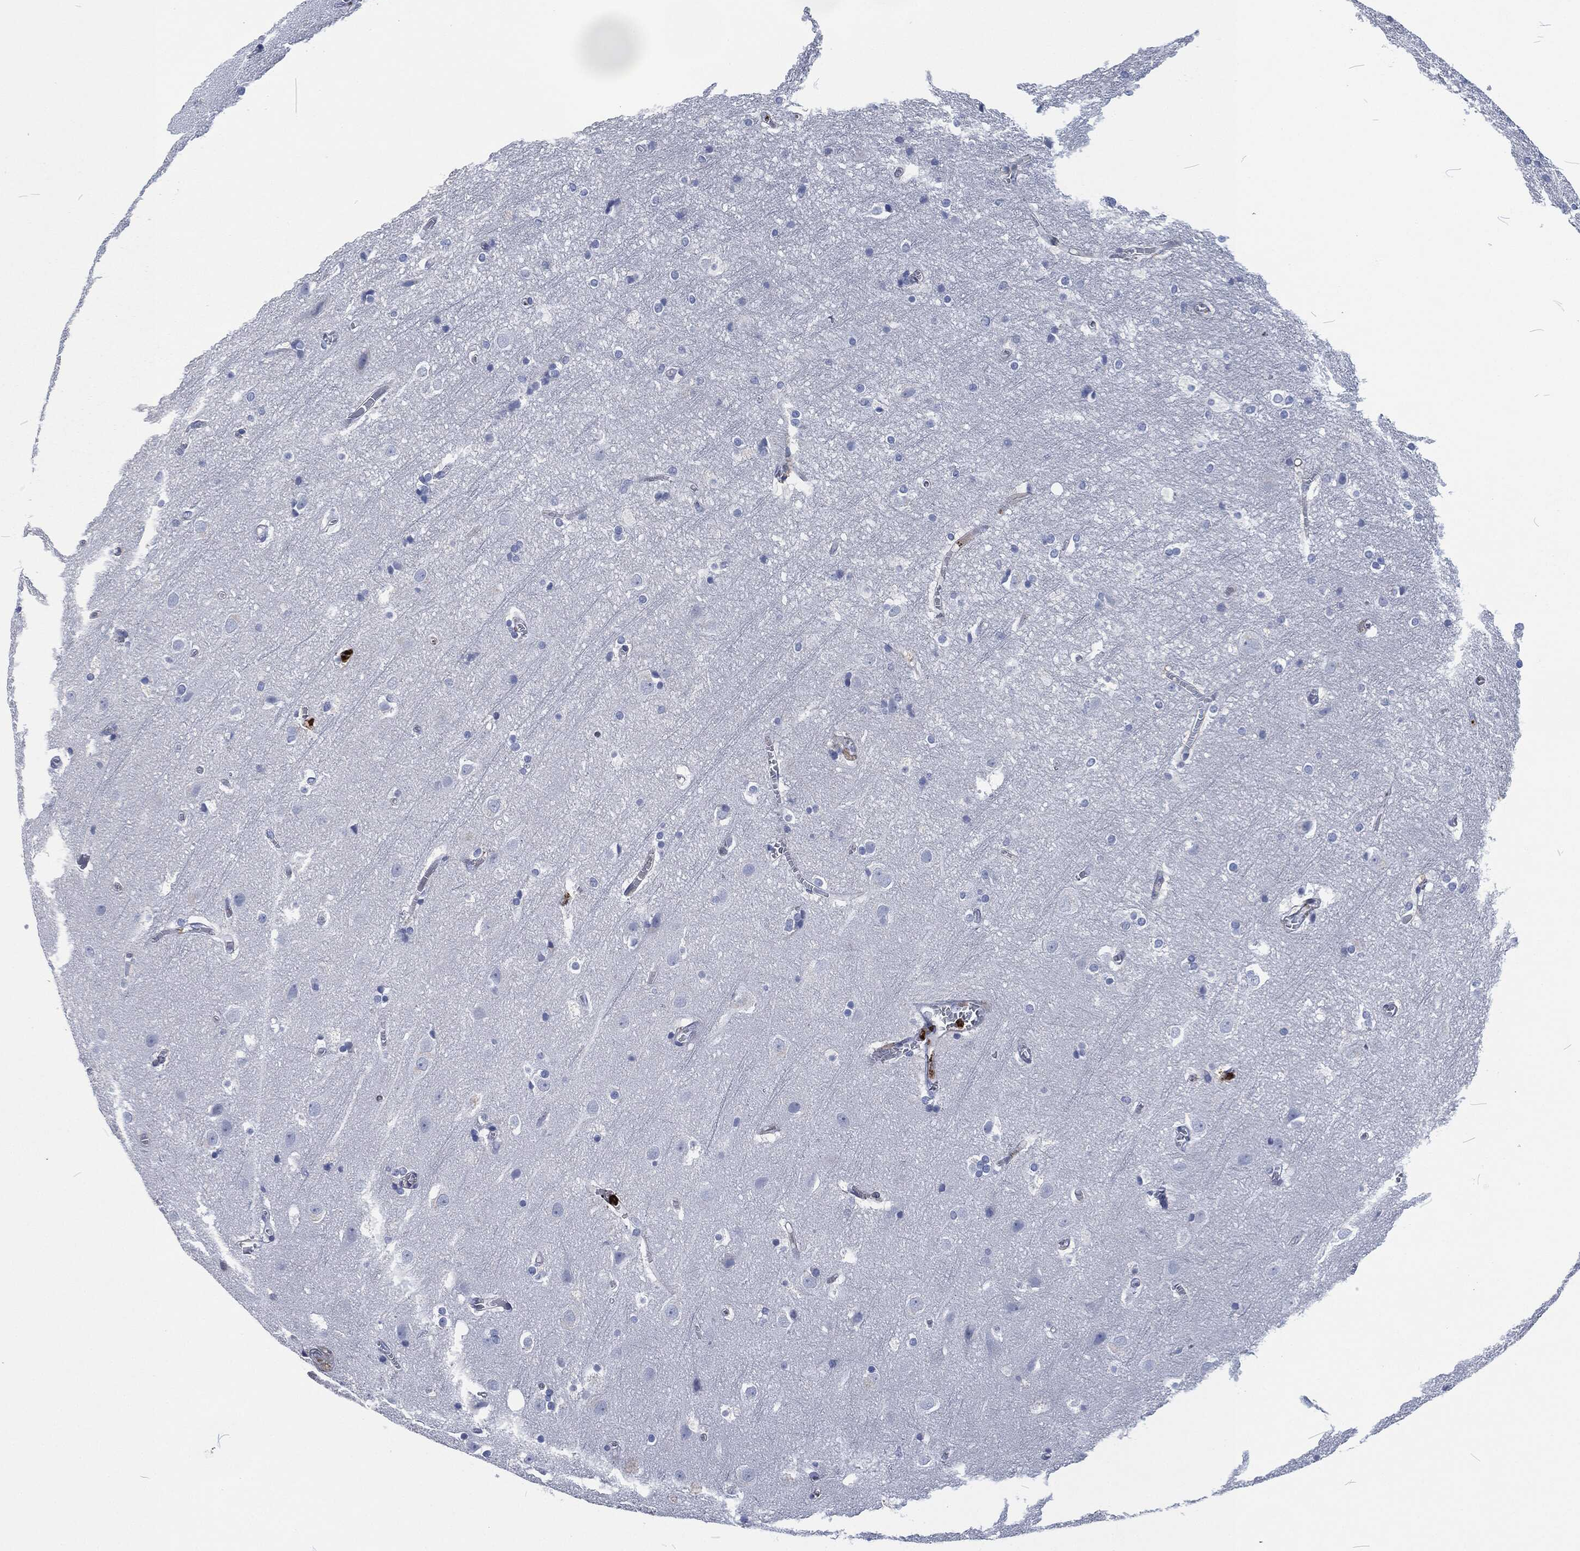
{"staining": {"intensity": "negative", "quantity": "none", "location": "none"}, "tissue": "cerebral cortex", "cell_type": "Endothelial cells", "image_type": "normal", "snomed": [{"axis": "morphology", "description": "Normal tissue, NOS"}, {"axis": "topography", "description": "Cerebral cortex"}], "caption": "Immunohistochemical staining of normal human cerebral cortex displays no significant expression in endothelial cells. (DAB immunohistochemistry (IHC) with hematoxylin counter stain).", "gene": "MPO", "patient": {"sex": "male", "age": 59}}